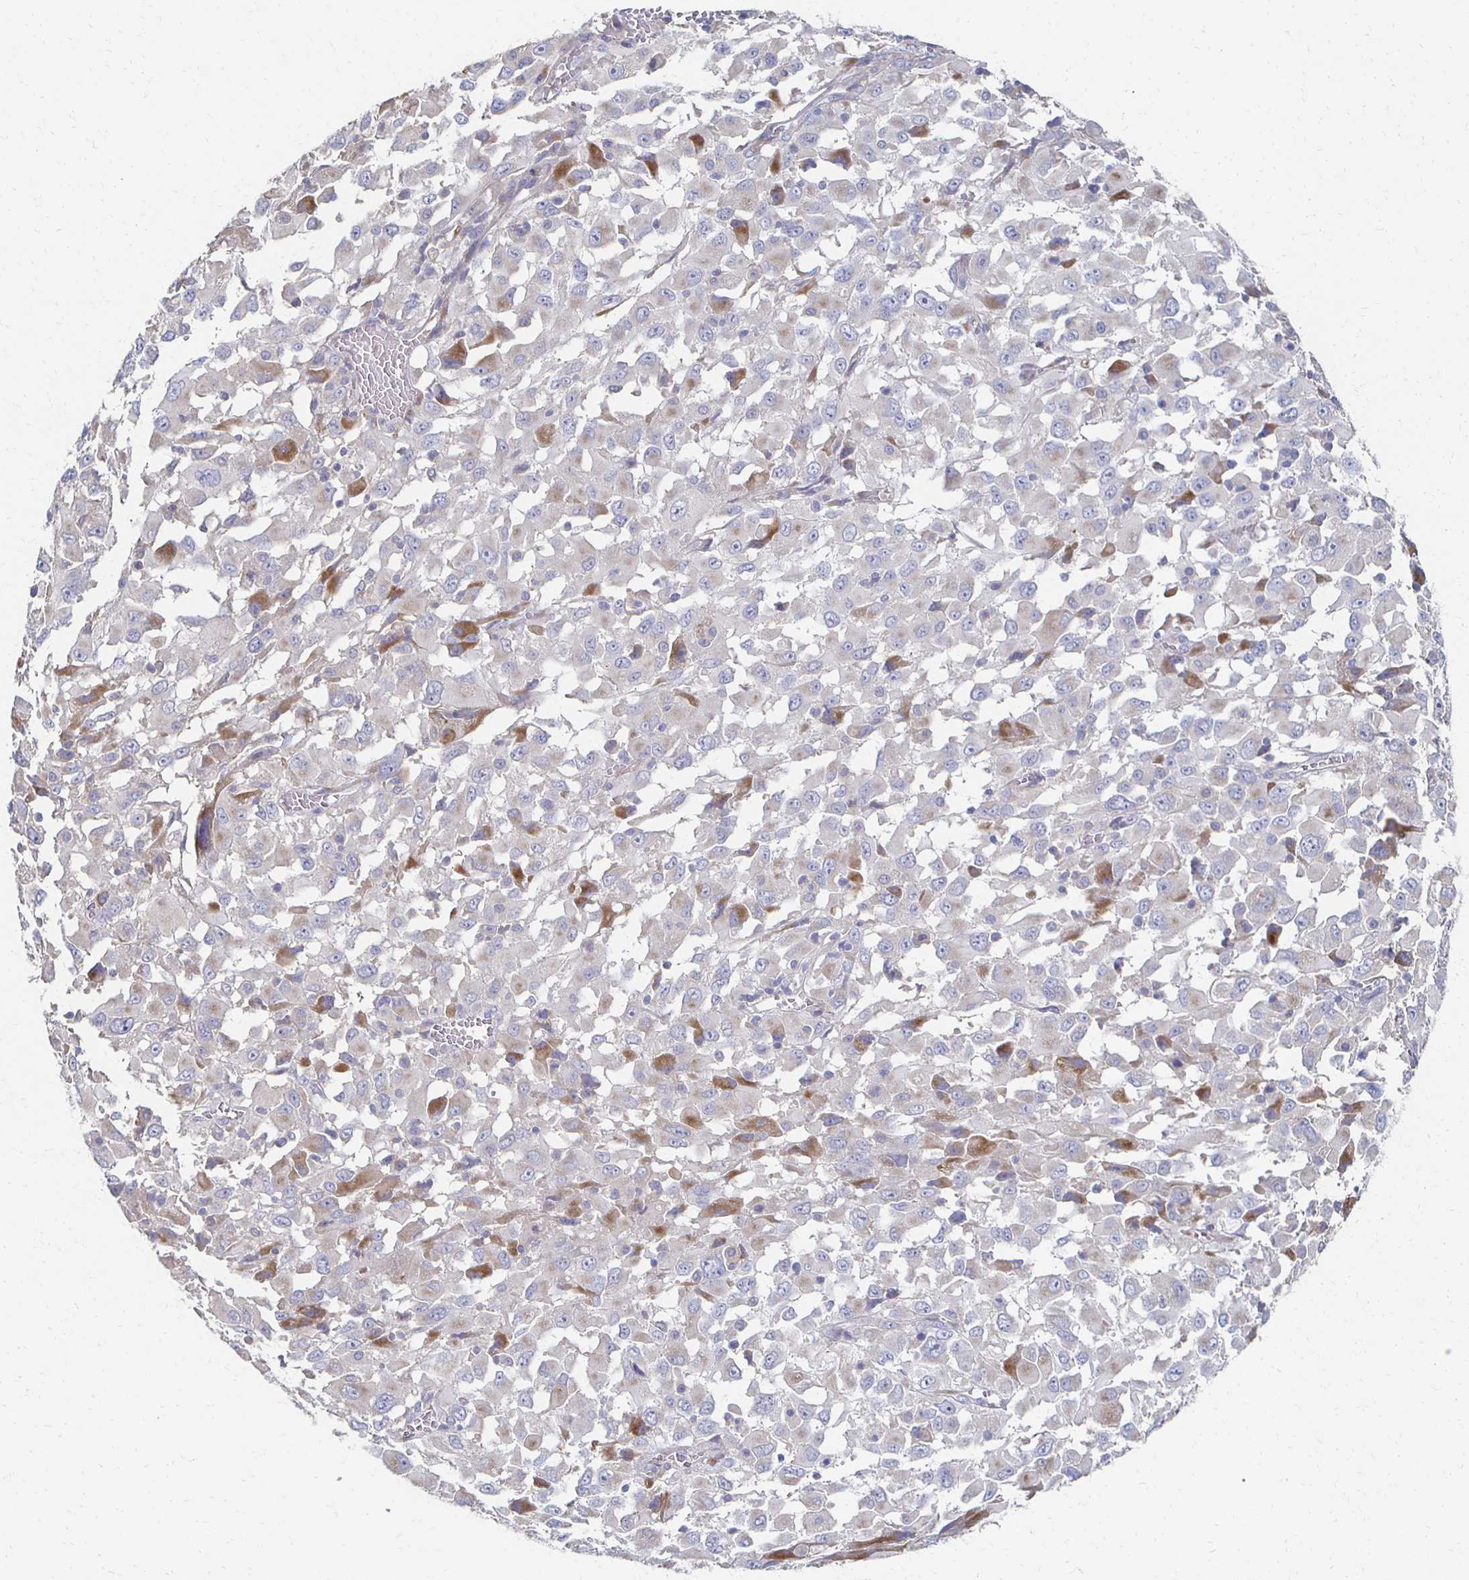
{"staining": {"intensity": "moderate", "quantity": "<25%", "location": "cytoplasmic/membranous"}, "tissue": "melanoma", "cell_type": "Tumor cells", "image_type": "cancer", "snomed": [{"axis": "morphology", "description": "Malignant melanoma, Metastatic site"}, {"axis": "topography", "description": "Soft tissue"}], "caption": "Melanoma tissue shows moderate cytoplasmic/membranous staining in about <25% of tumor cells (Brightfield microscopy of DAB IHC at high magnification).", "gene": "CX3CR1", "patient": {"sex": "male", "age": 50}}